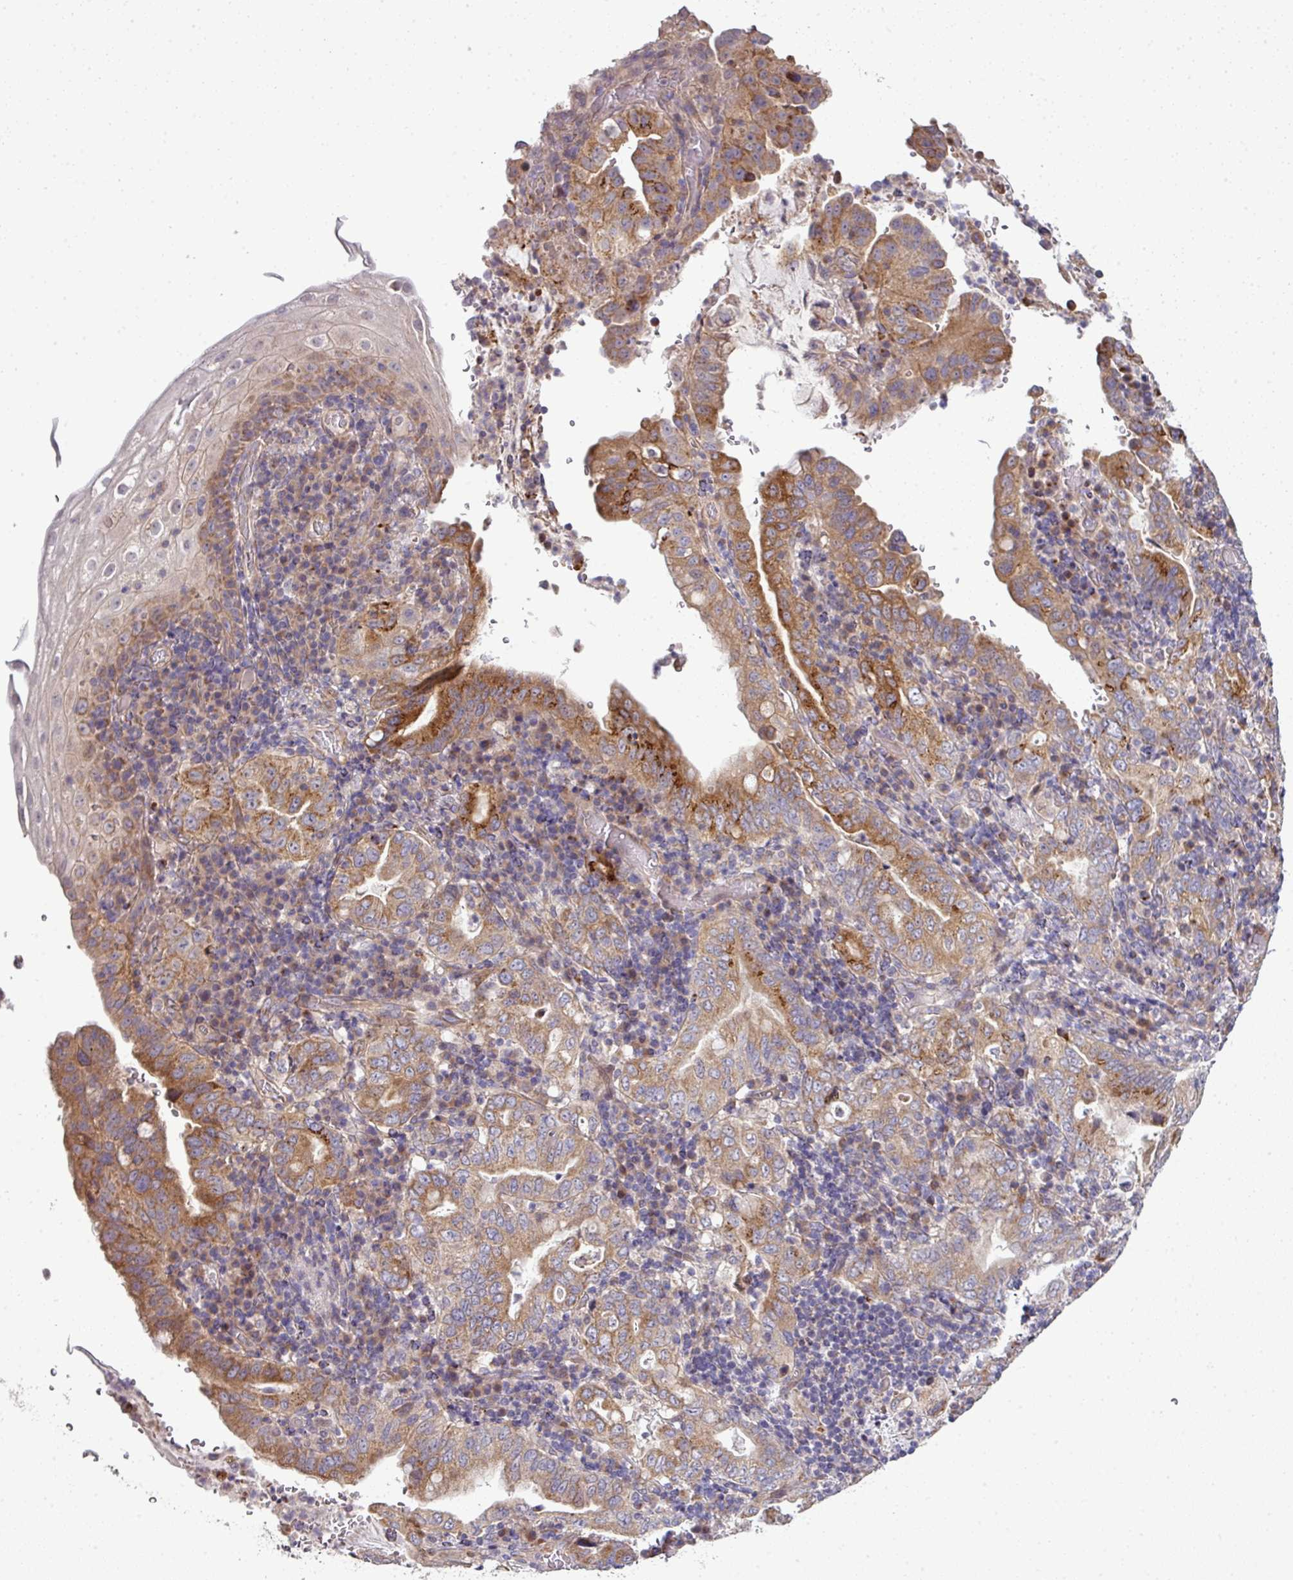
{"staining": {"intensity": "strong", "quantity": ">75%", "location": "cytoplasmic/membranous"}, "tissue": "stomach cancer", "cell_type": "Tumor cells", "image_type": "cancer", "snomed": [{"axis": "morphology", "description": "Normal tissue, NOS"}, {"axis": "morphology", "description": "Adenocarcinoma, NOS"}, {"axis": "topography", "description": "Esophagus"}, {"axis": "topography", "description": "Stomach, upper"}, {"axis": "topography", "description": "Peripheral nerve tissue"}], "caption": "This histopathology image displays IHC staining of human stomach cancer (adenocarcinoma), with high strong cytoplasmic/membranous staining in about >75% of tumor cells.", "gene": "TIMMDC1", "patient": {"sex": "male", "age": 62}}